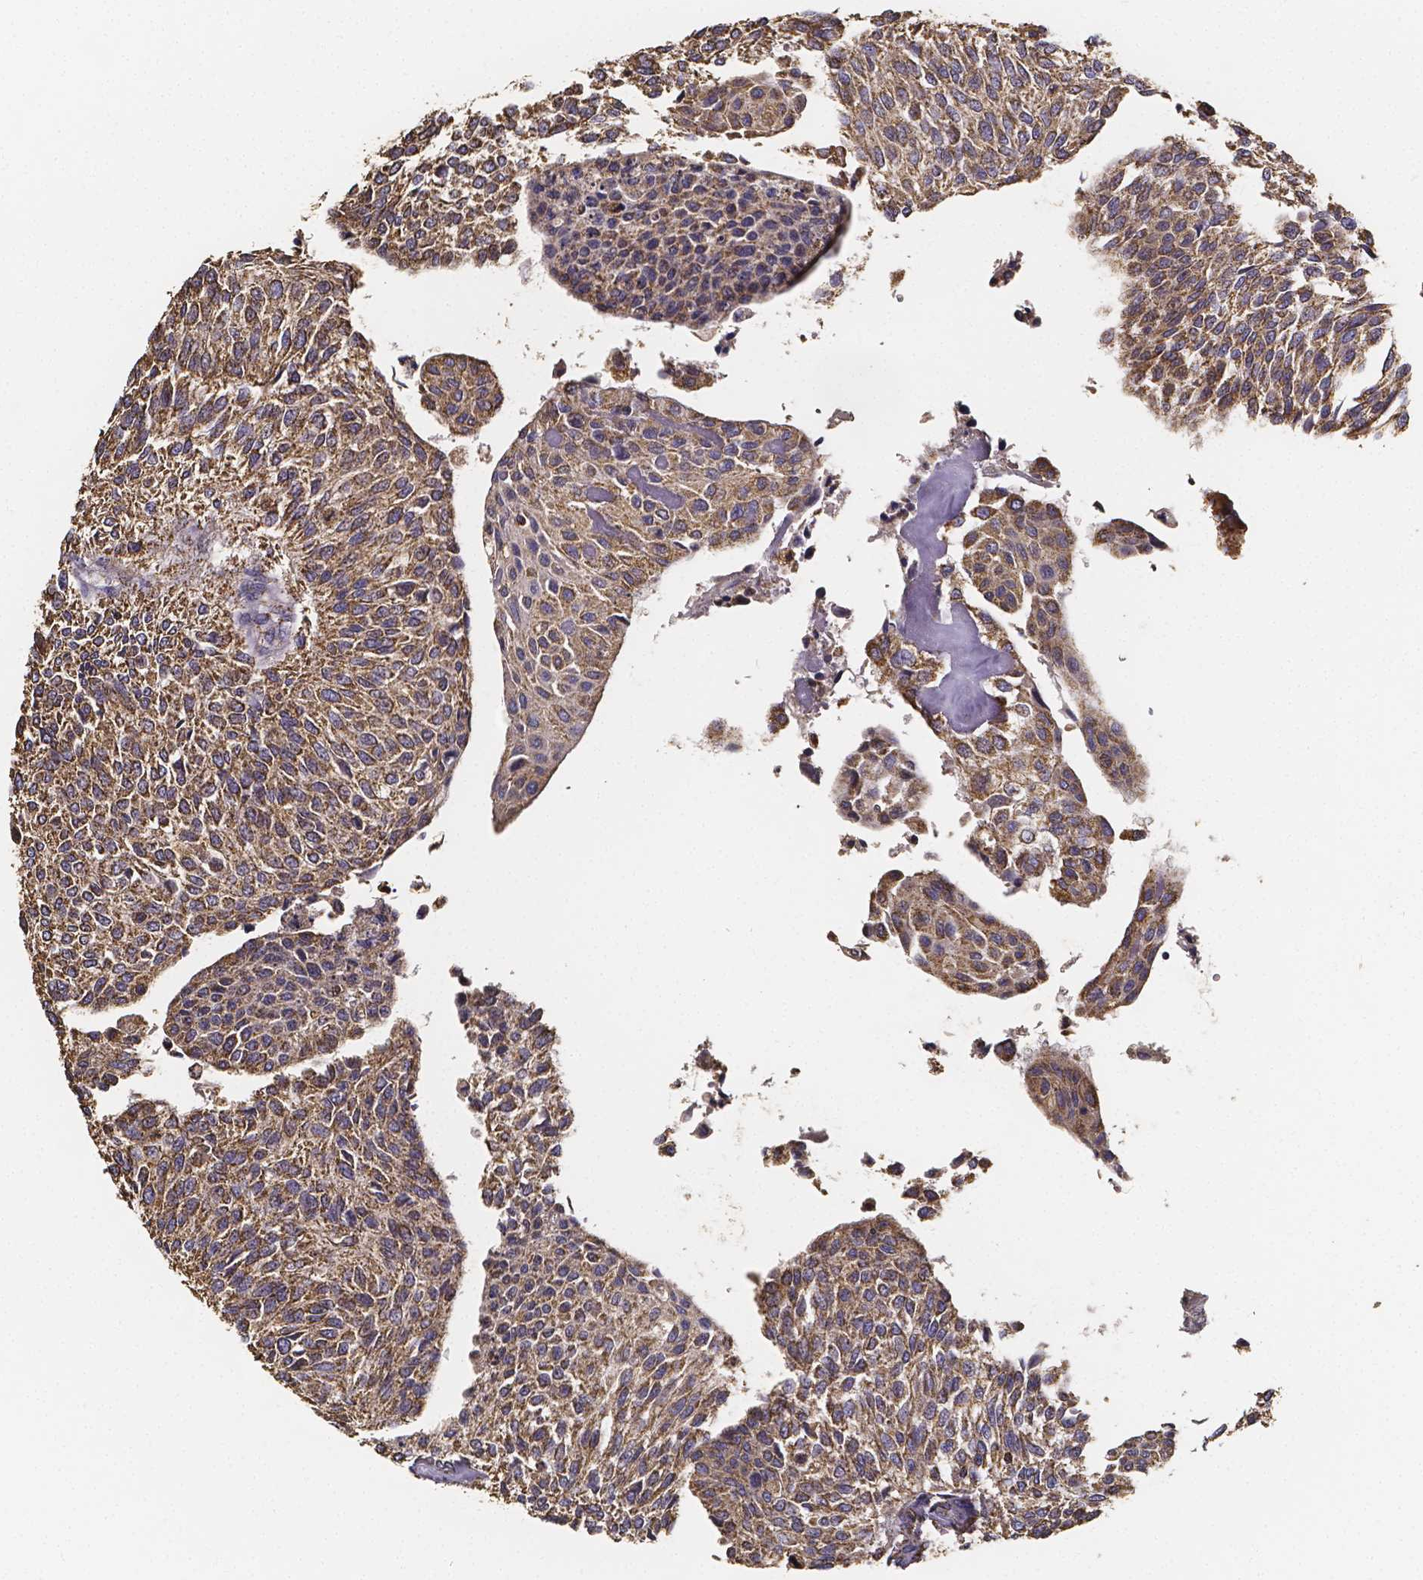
{"staining": {"intensity": "moderate", "quantity": ">75%", "location": "cytoplasmic/membranous"}, "tissue": "urothelial cancer", "cell_type": "Tumor cells", "image_type": "cancer", "snomed": [{"axis": "morphology", "description": "Urothelial carcinoma, NOS"}, {"axis": "topography", "description": "Urinary bladder"}], "caption": "Approximately >75% of tumor cells in human transitional cell carcinoma exhibit moderate cytoplasmic/membranous protein positivity as visualized by brown immunohistochemical staining.", "gene": "SLC35D2", "patient": {"sex": "male", "age": 55}}